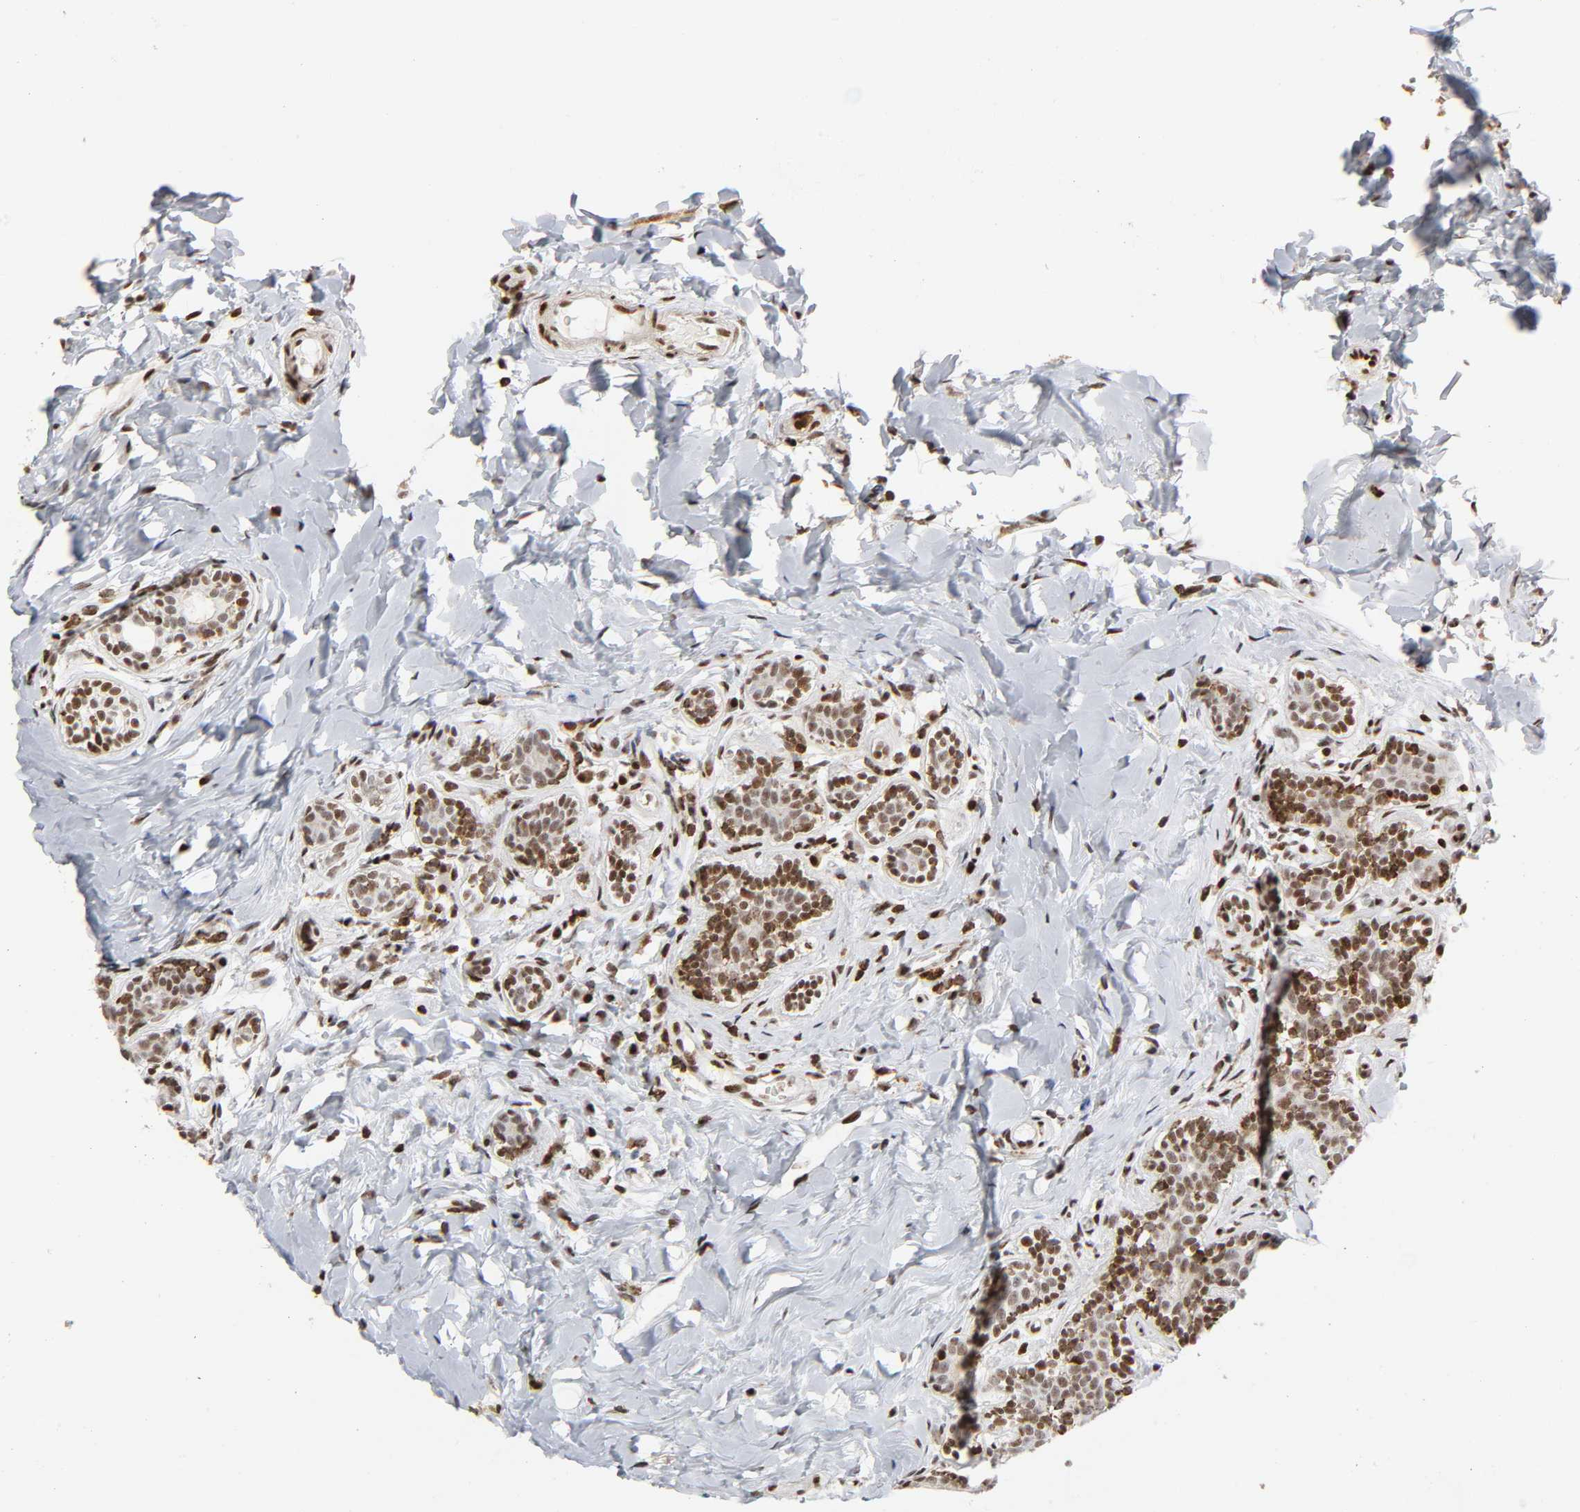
{"staining": {"intensity": "moderate", "quantity": ">75%", "location": "nuclear"}, "tissue": "breast cancer", "cell_type": "Tumor cells", "image_type": "cancer", "snomed": [{"axis": "morphology", "description": "Normal tissue, NOS"}, {"axis": "morphology", "description": "Lobular carcinoma"}, {"axis": "topography", "description": "Breast"}], "caption": "There is medium levels of moderate nuclear expression in tumor cells of lobular carcinoma (breast), as demonstrated by immunohistochemical staining (brown color).", "gene": "WAS", "patient": {"sex": "female", "age": 47}}